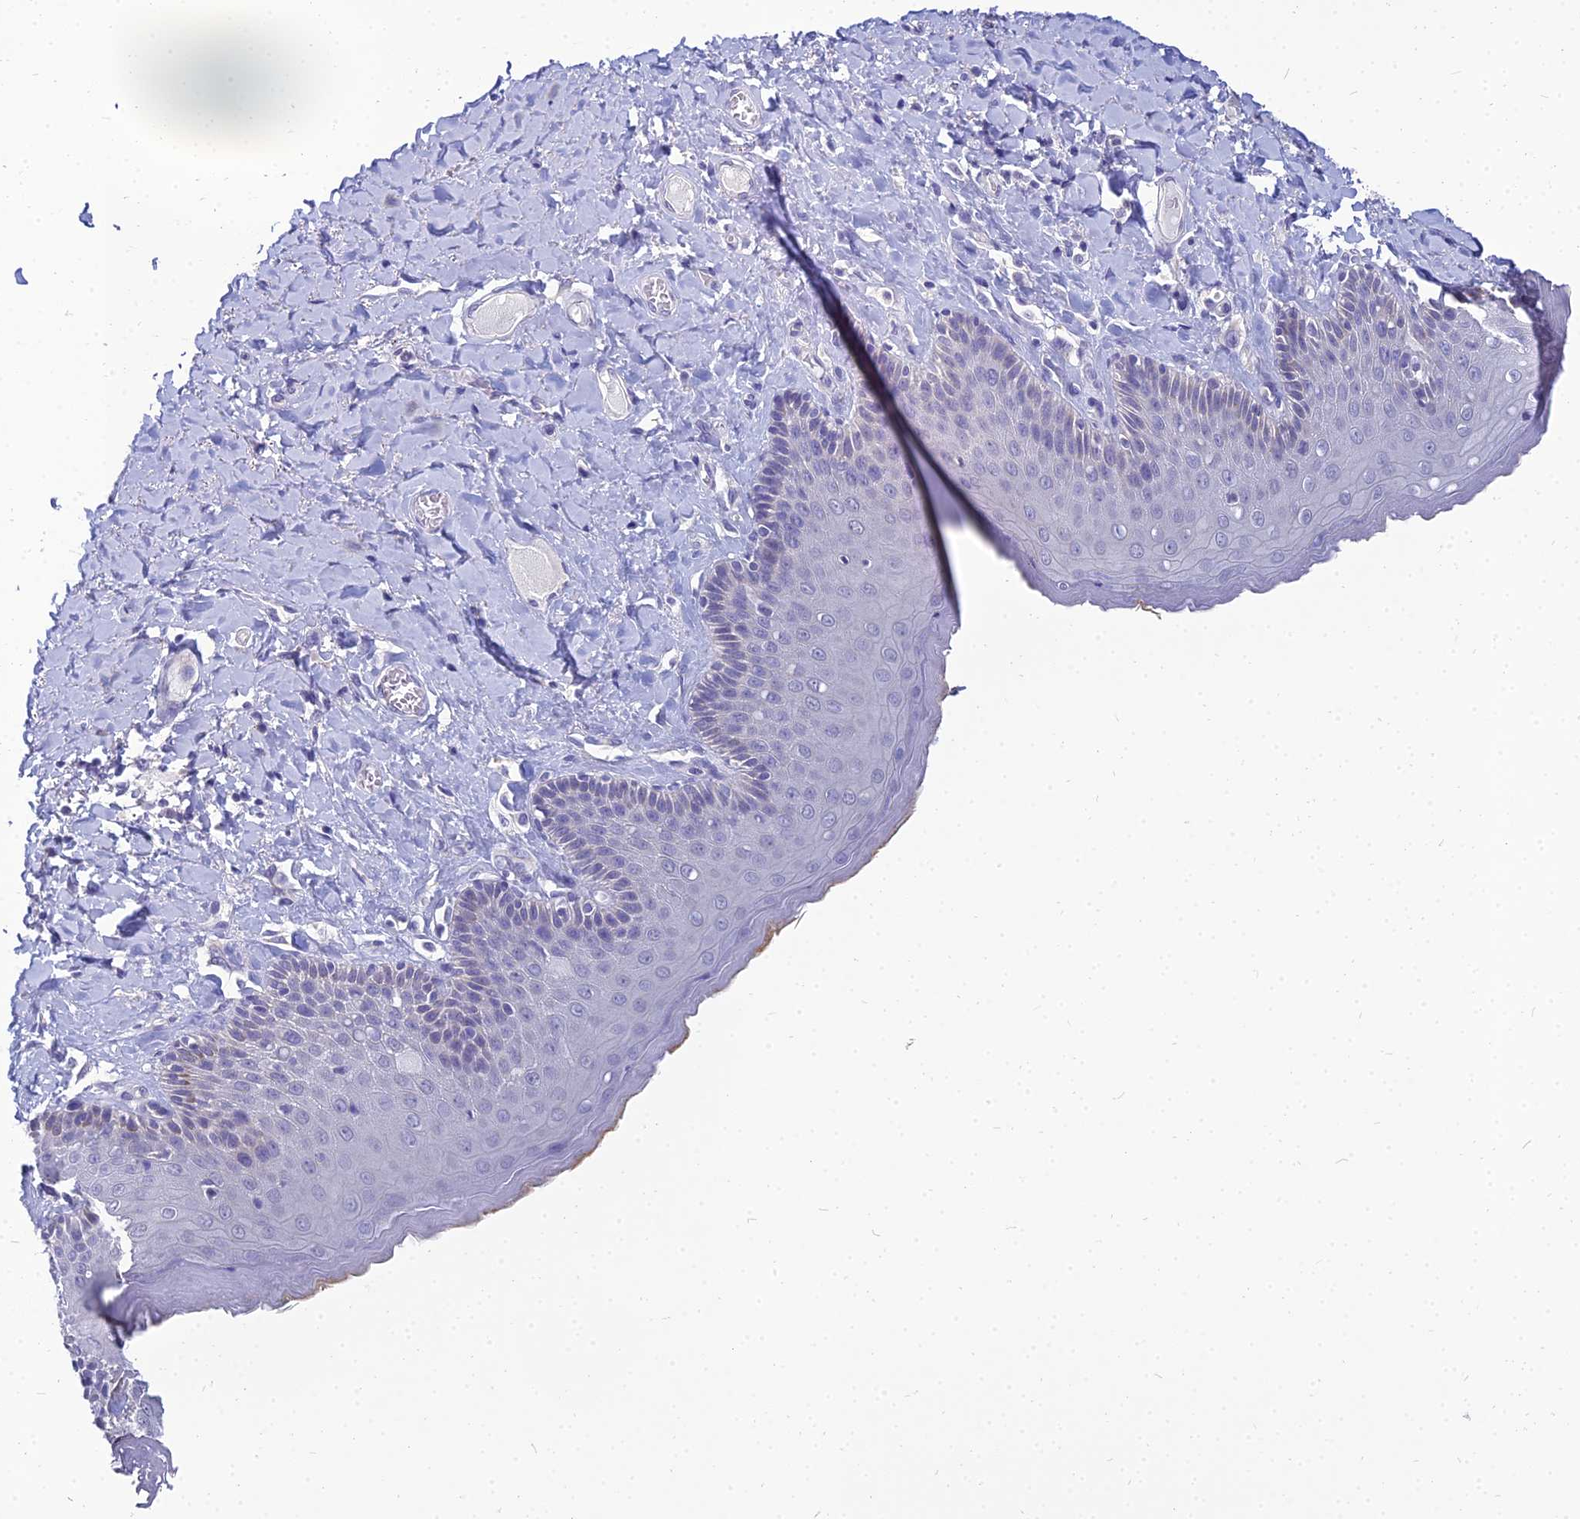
{"staining": {"intensity": "weak", "quantity": "<25%", "location": "cytoplasmic/membranous"}, "tissue": "skin", "cell_type": "Epidermal cells", "image_type": "normal", "snomed": [{"axis": "morphology", "description": "Normal tissue, NOS"}, {"axis": "topography", "description": "Anal"}], "caption": "Immunohistochemistry (IHC) histopathology image of normal skin: human skin stained with DAB displays no significant protein expression in epidermal cells.", "gene": "NPY", "patient": {"sex": "male", "age": 69}}